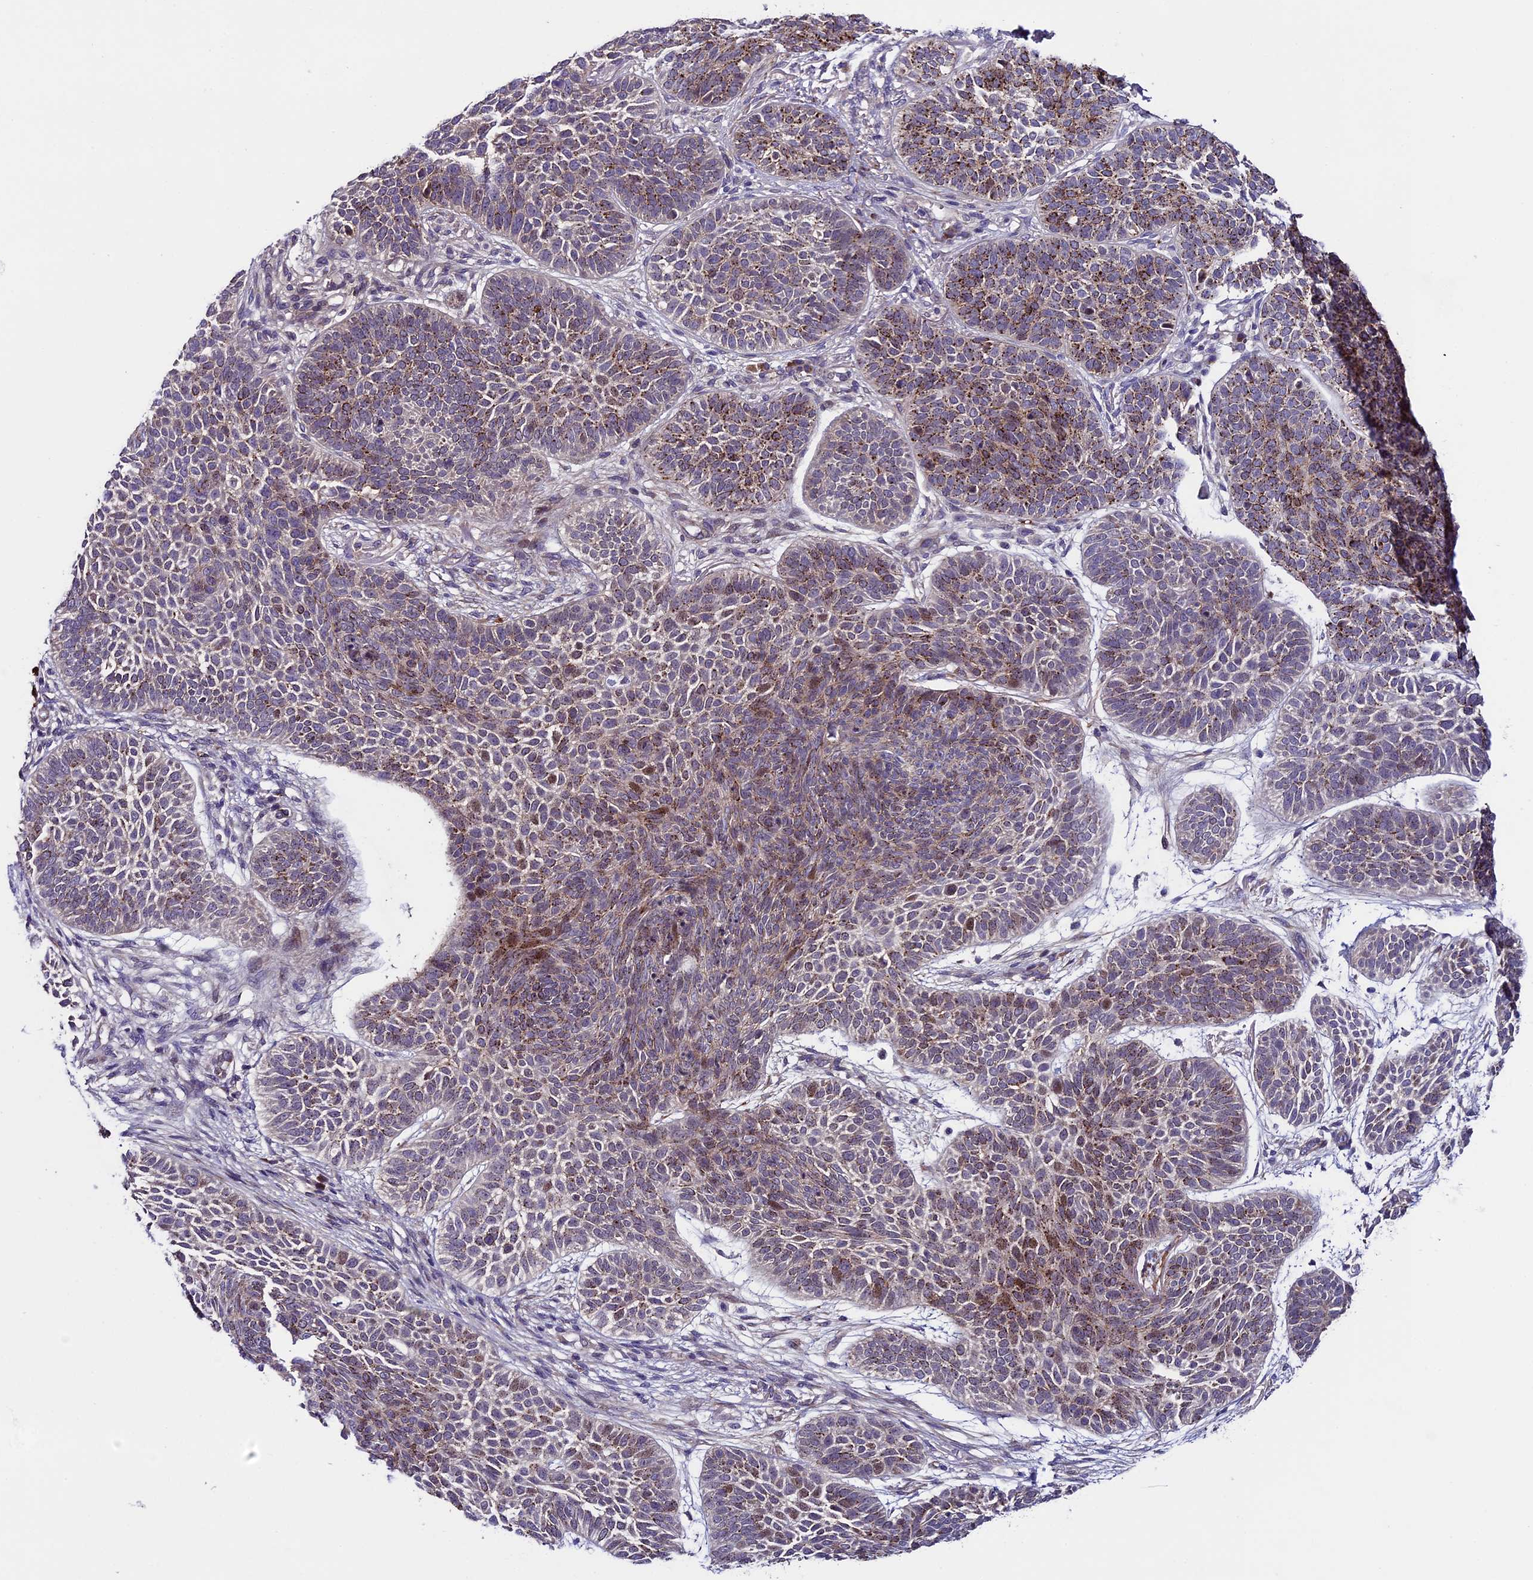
{"staining": {"intensity": "moderate", "quantity": ">75%", "location": "cytoplasmic/membranous"}, "tissue": "skin cancer", "cell_type": "Tumor cells", "image_type": "cancer", "snomed": [{"axis": "morphology", "description": "Basal cell carcinoma"}, {"axis": "topography", "description": "Skin"}], "caption": "Immunohistochemistry (DAB (3,3'-diaminobenzidine)) staining of human skin basal cell carcinoma reveals moderate cytoplasmic/membranous protein positivity in about >75% of tumor cells.", "gene": "SIPA1L3", "patient": {"sex": "male", "age": 85}}